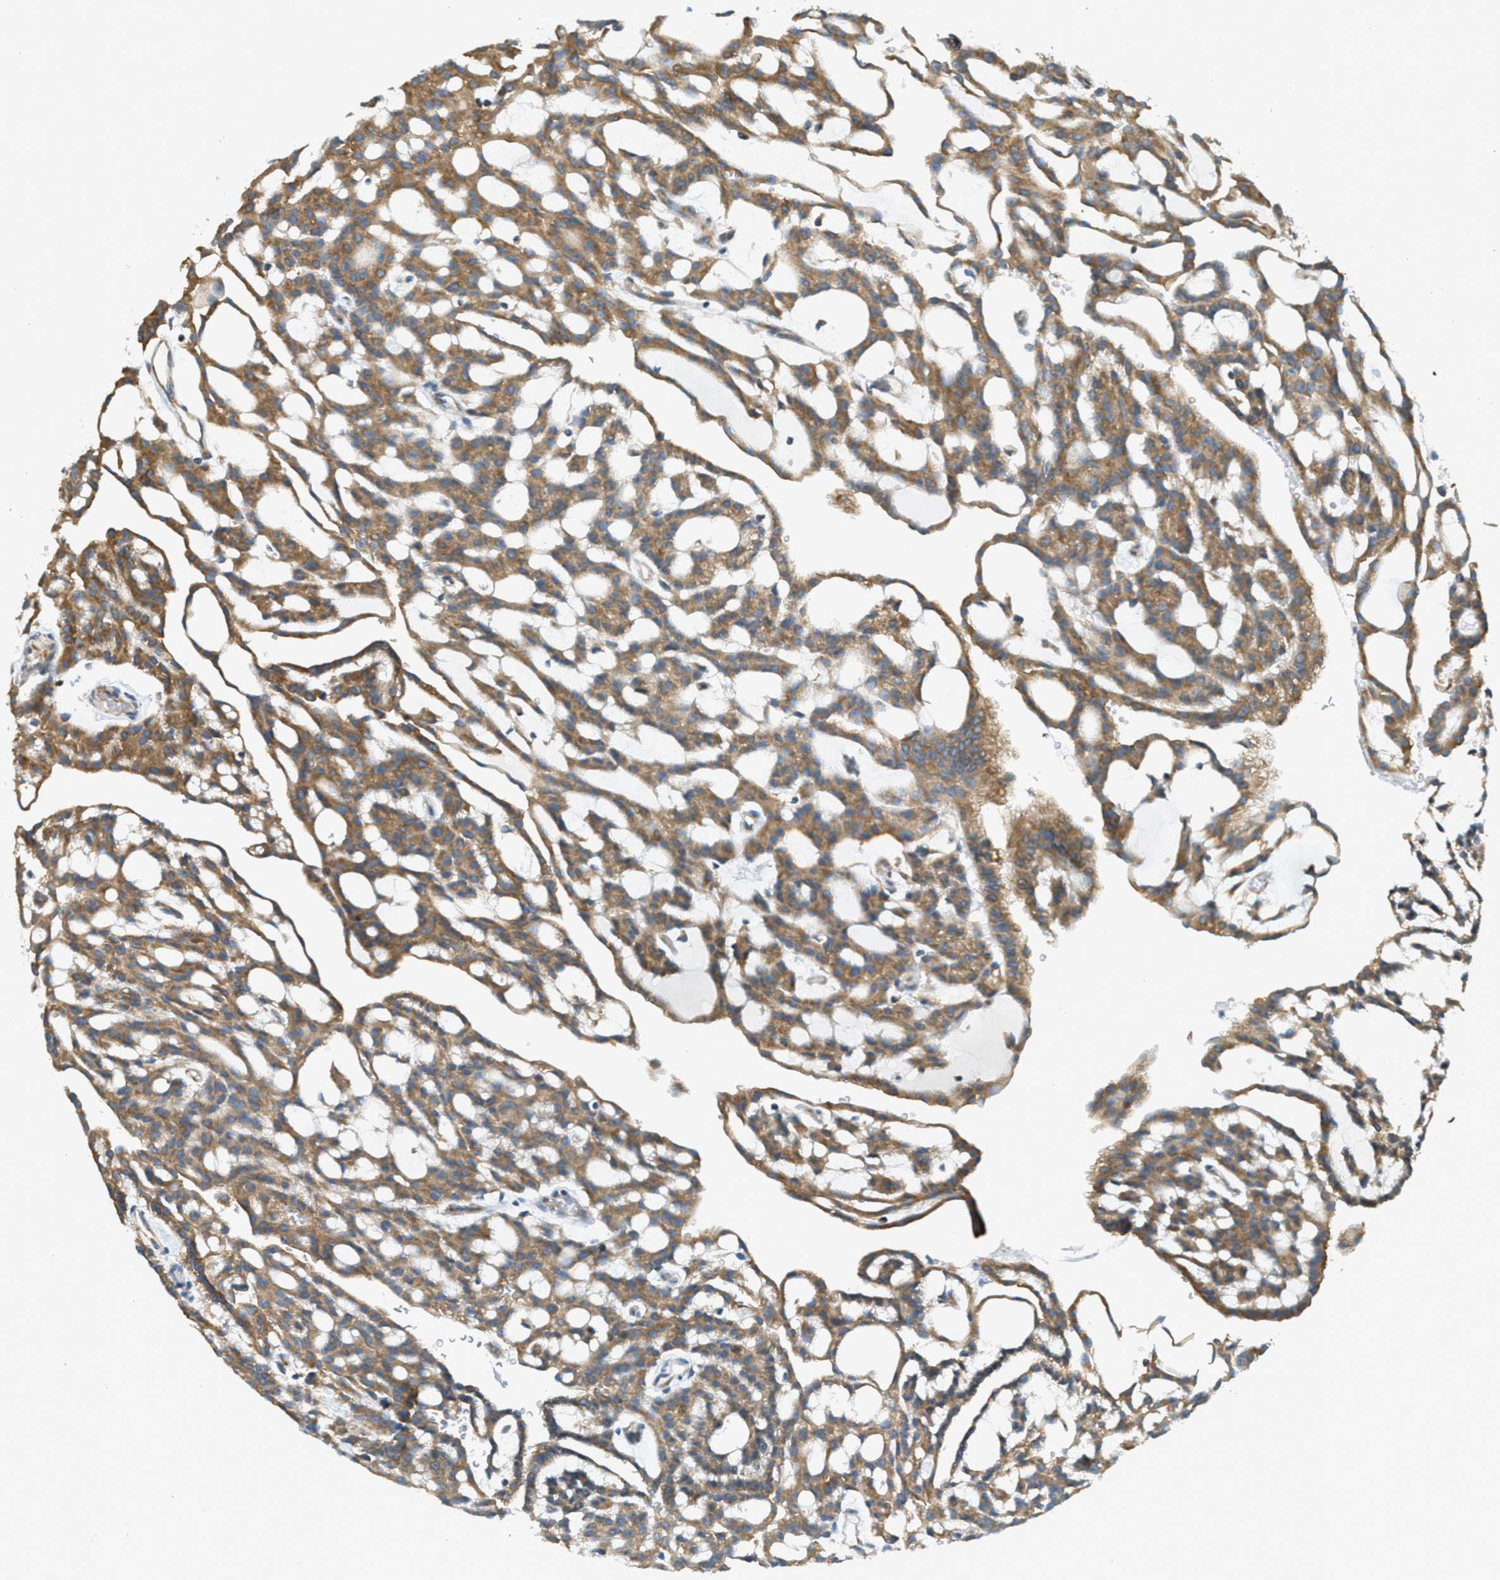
{"staining": {"intensity": "moderate", "quantity": ">75%", "location": "cytoplasmic/membranous"}, "tissue": "renal cancer", "cell_type": "Tumor cells", "image_type": "cancer", "snomed": [{"axis": "morphology", "description": "Adenocarcinoma, NOS"}, {"axis": "topography", "description": "Kidney"}], "caption": "Protein staining of renal adenocarcinoma tissue displays moderate cytoplasmic/membranous staining in about >75% of tumor cells.", "gene": "ABCF1", "patient": {"sex": "male", "age": 63}}